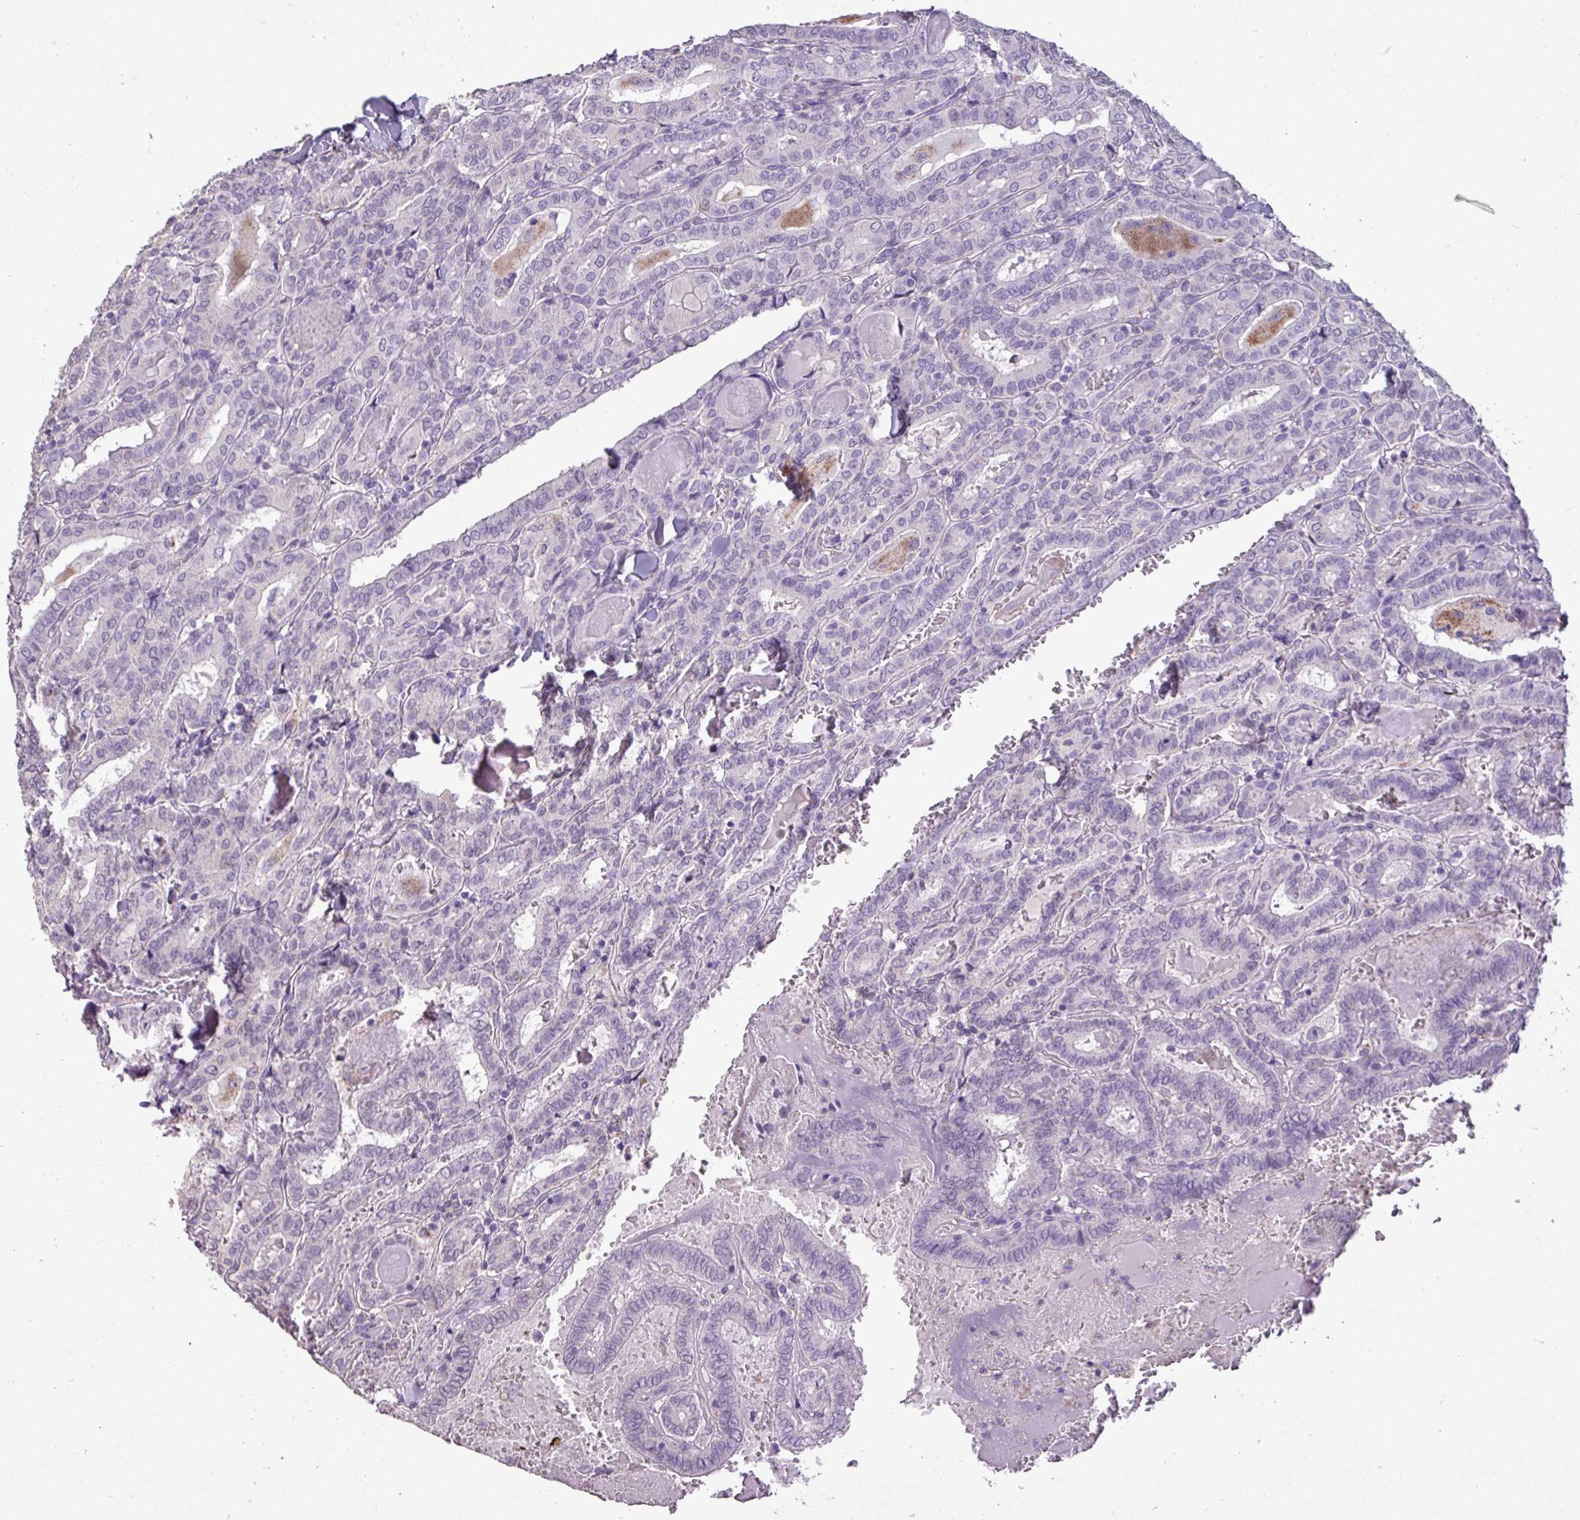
{"staining": {"intensity": "negative", "quantity": "none", "location": "none"}, "tissue": "thyroid cancer", "cell_type": "Tumor cells", "image_type": "cancer", "snomed": [{"axis": "morphology", "description": "Papillary adenocarcinoma, NOS"}, {"axis": "topography", "description": "Thyroid gland"}], "caption": "A photomicrograph of thyroid cancer stained for a protein exhibits no brown staining in tumor cells.", "gene": "ALDH2", "patient": {"sex": "female", "age": 72}}